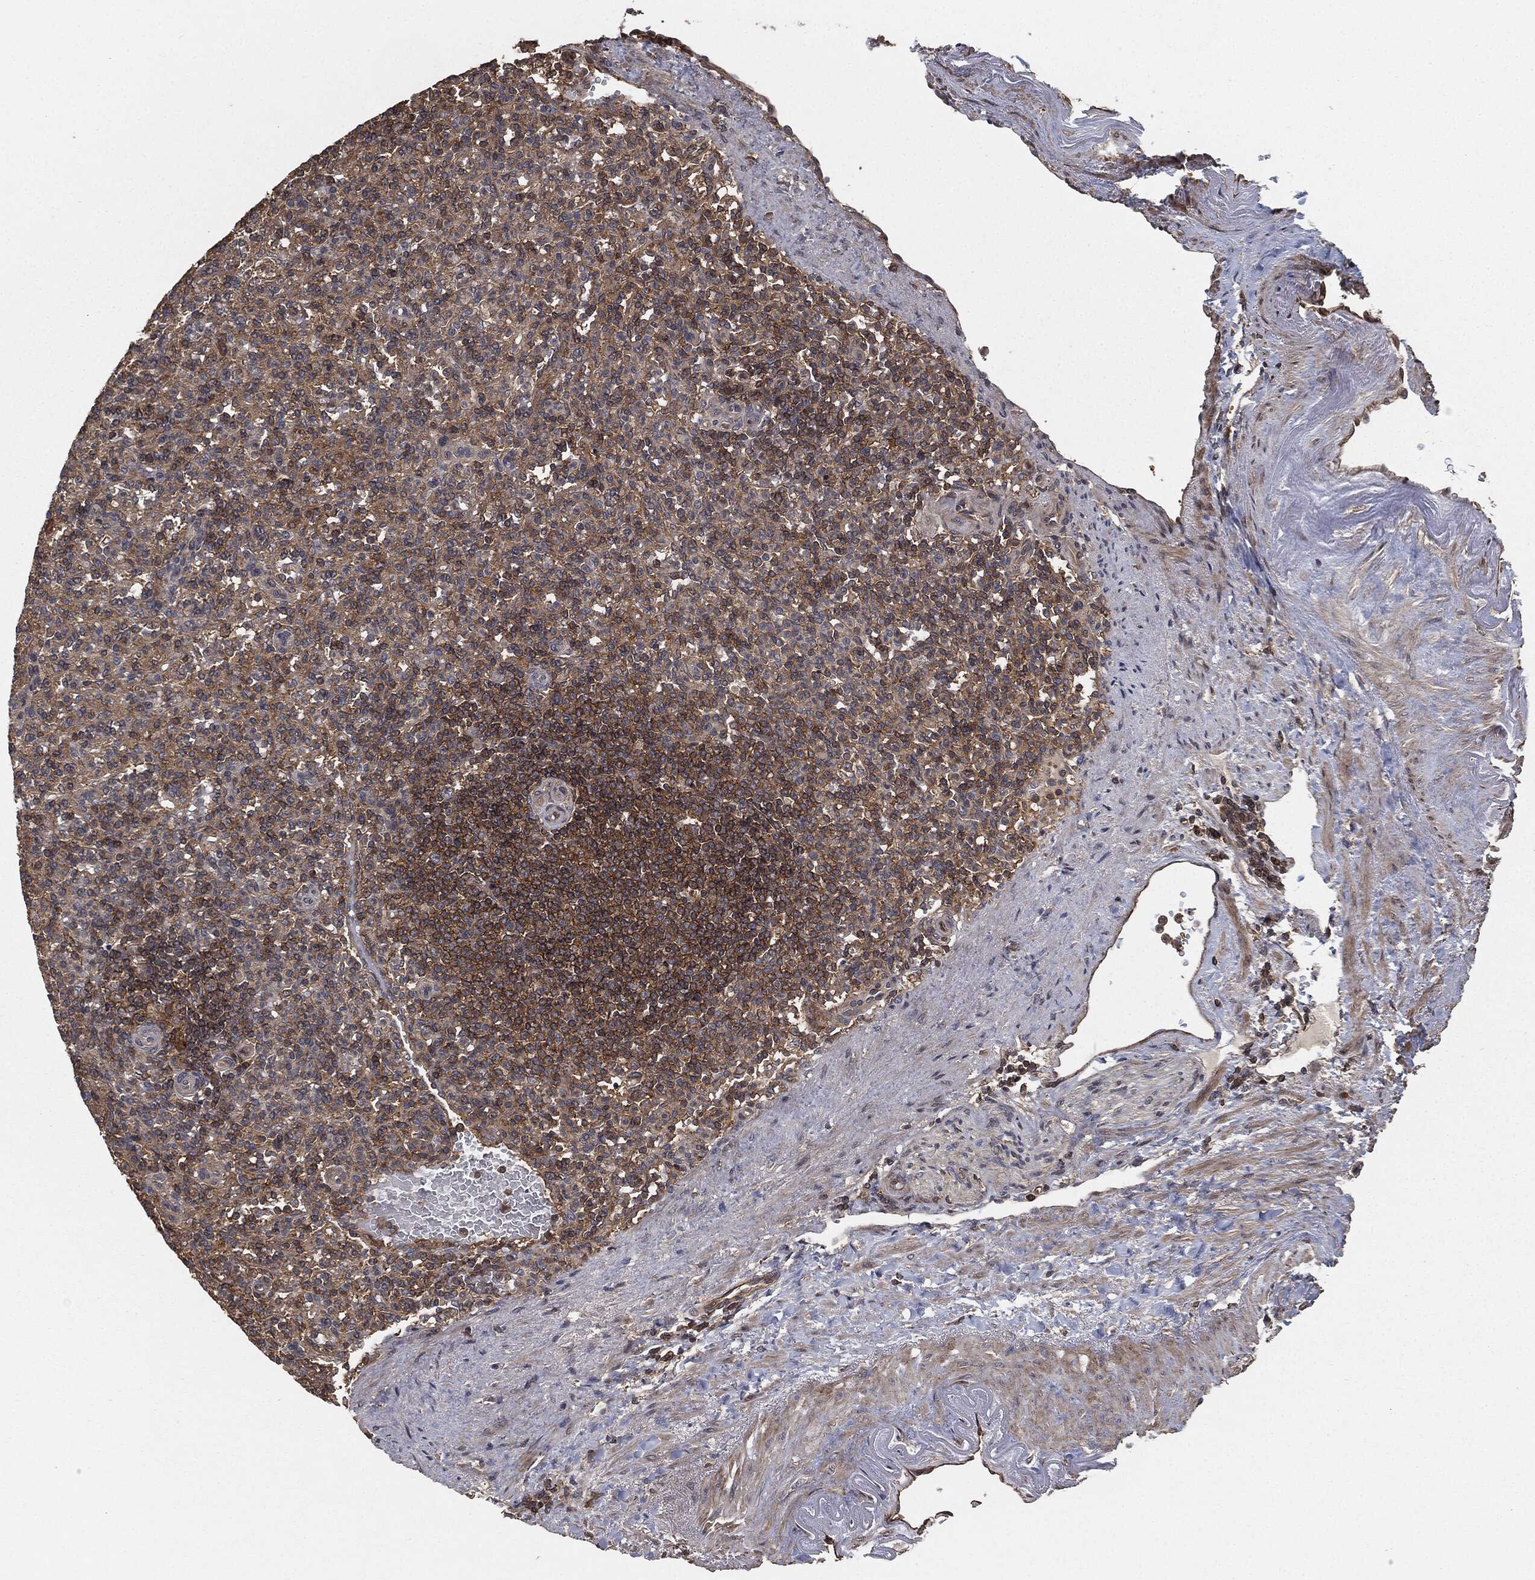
{"staining": {"intensity": "moderate", "quantity": "25%-75%", "location": "cytoplasmic/membranous"}, "tissue": "spleen", "cell_type": "Cells in red pulp", "image_type": "normal", "snomed": [{"axis": "morphology", "description": "Normal tissue, NOS"}, {"axis": "topography", "description": "Spleen"}], "caption": "Protein expression analysis of unremarkable spleen reveals moderate cytoplasmic/membranous expression in about 25%-75% of cells in red pulp. Immunohistochemistry stains the protein of interest in brown and the nuclei are stained blue.", "gene": "ERBIN", "patient": {"sex": "female", "age": 74}}